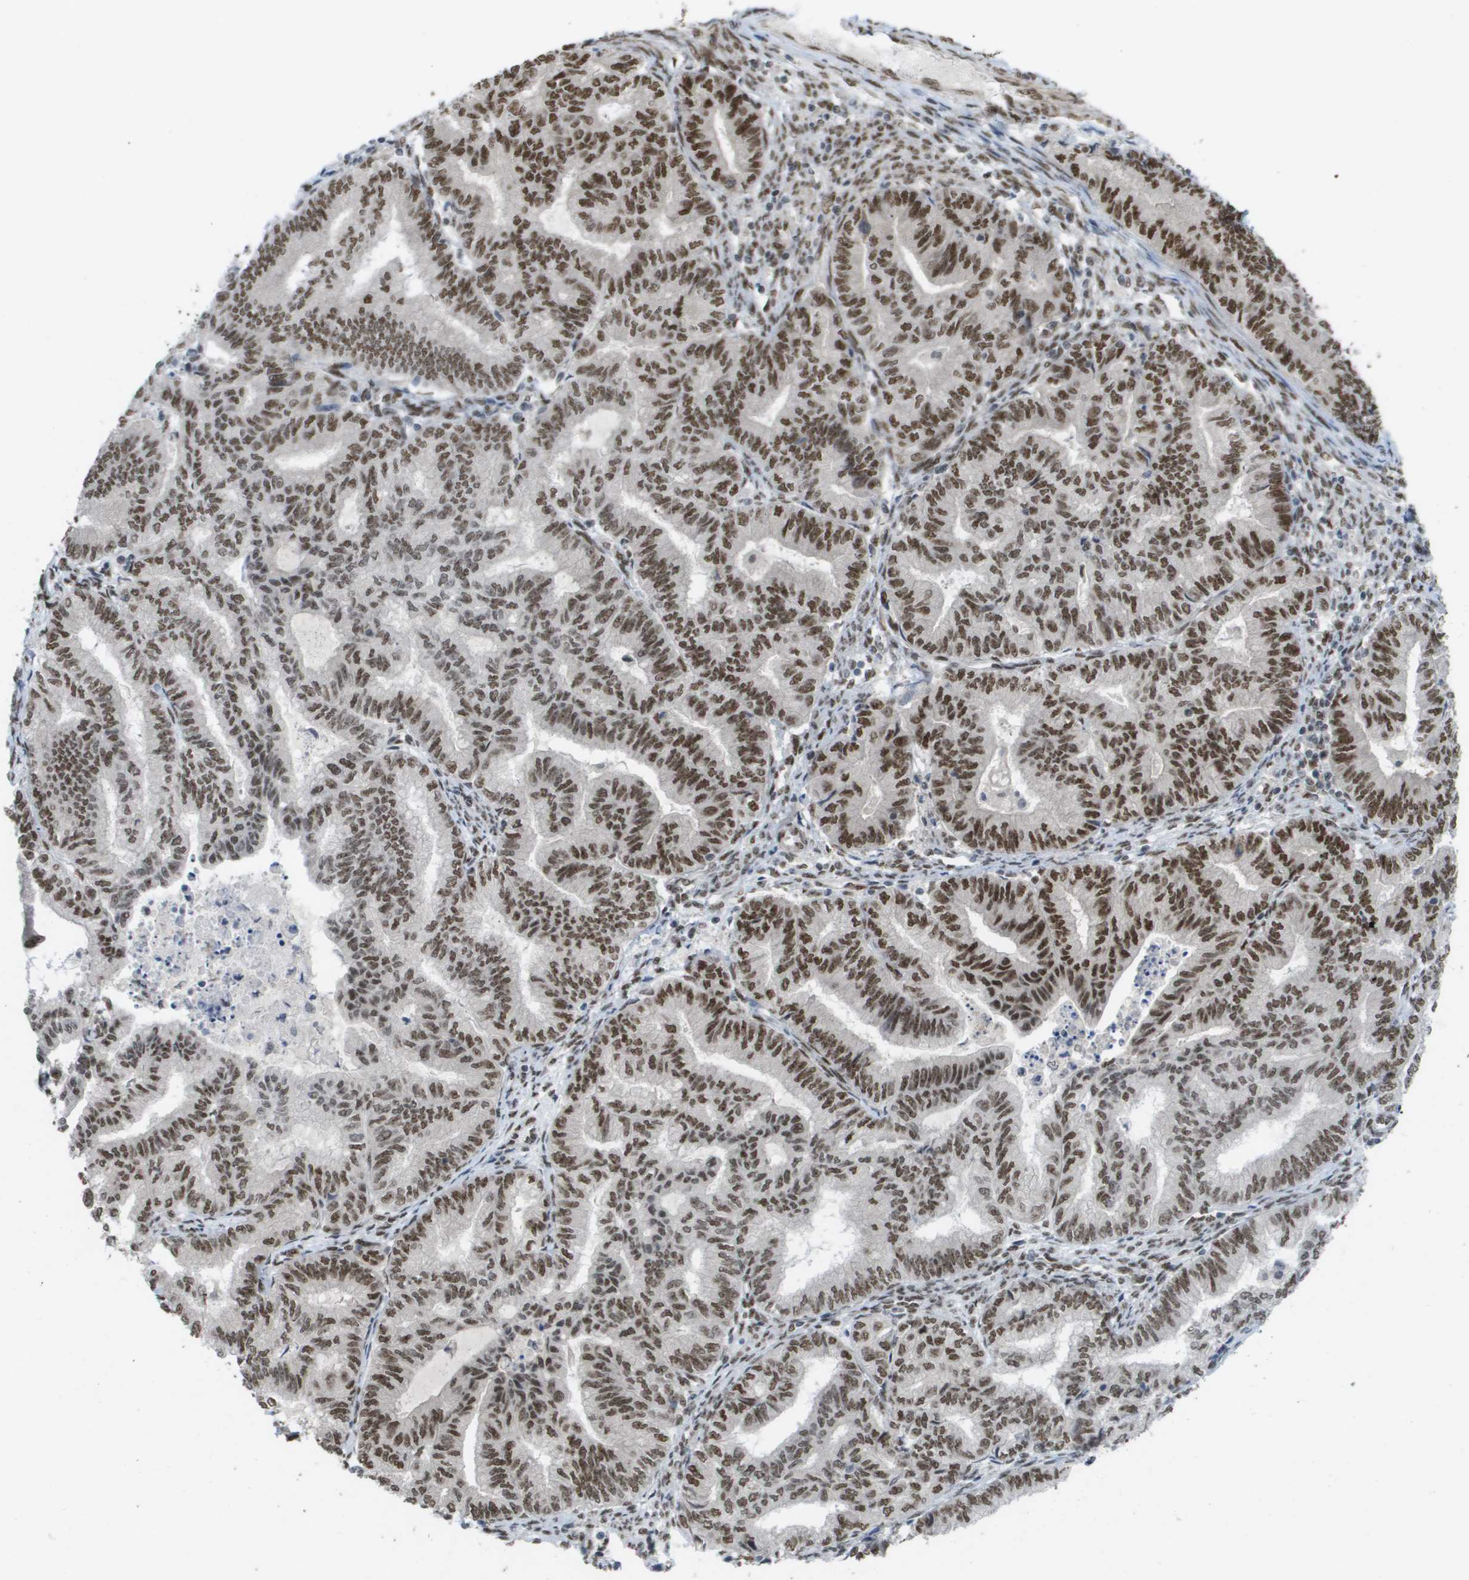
{"staining": {"intensity": "strong", "quantity": ">75%", "location": "nuclear"}, "tissue": "endometrial cancer", "cell_type": "Tumor cells", "image_type": "cancer", "snomed": [{"axis": "morphology", "description": "Adenocarcinoma, NOS"}, {"axis": "topography", "description": "Endometrium"}], "caption": "IHC photomicrograph of neoplastic tissue: human endometrial cancer stained using immunohistochemistry (IHC) shows high levels of strong protein expression localized specifically in the nuclear of tumor cells, appearing as a nuclear brown color.", "gene": "CDT1", "patient": {"sex": "female", "age": 79}}